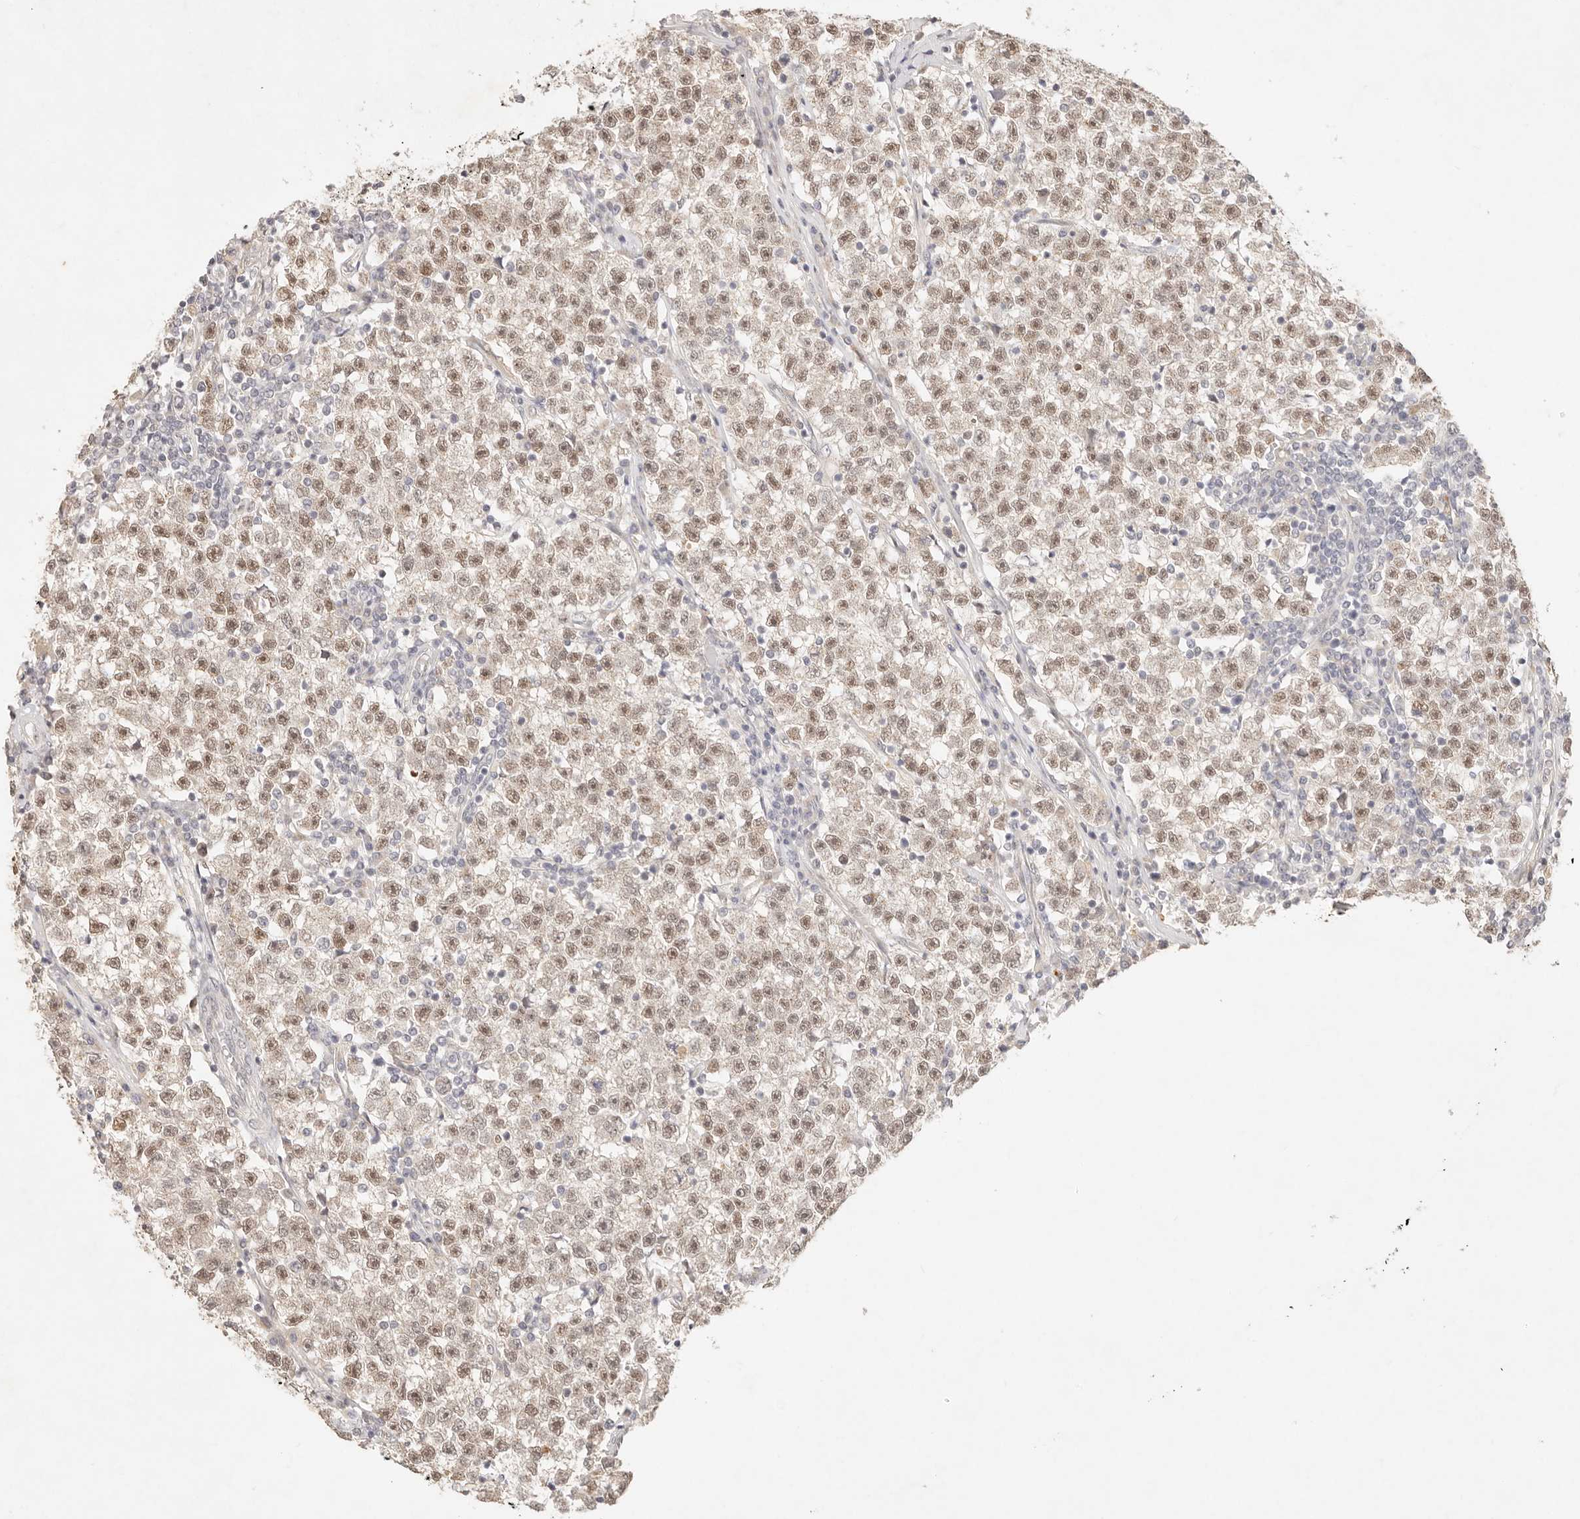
{"staining": {"intensity": "moderate", "quantity": ">75%", "location": "nuclear"}, "tissue": "testis cancer", "cell_type": "Tumor cells", "image_type": "cancer", "snomed": [{"axis": "morphology", "description": "Seminoma, NOS"}, {"axis": "topography", "description": "Testis"}], "caption": "Seminoma (testis) stained for a protein (brown) exhibits moderate nuclear positive staining in about >75% of tumor cells.", "gene": "GPR156", "patient": {"sex": "male", "age": 22}}